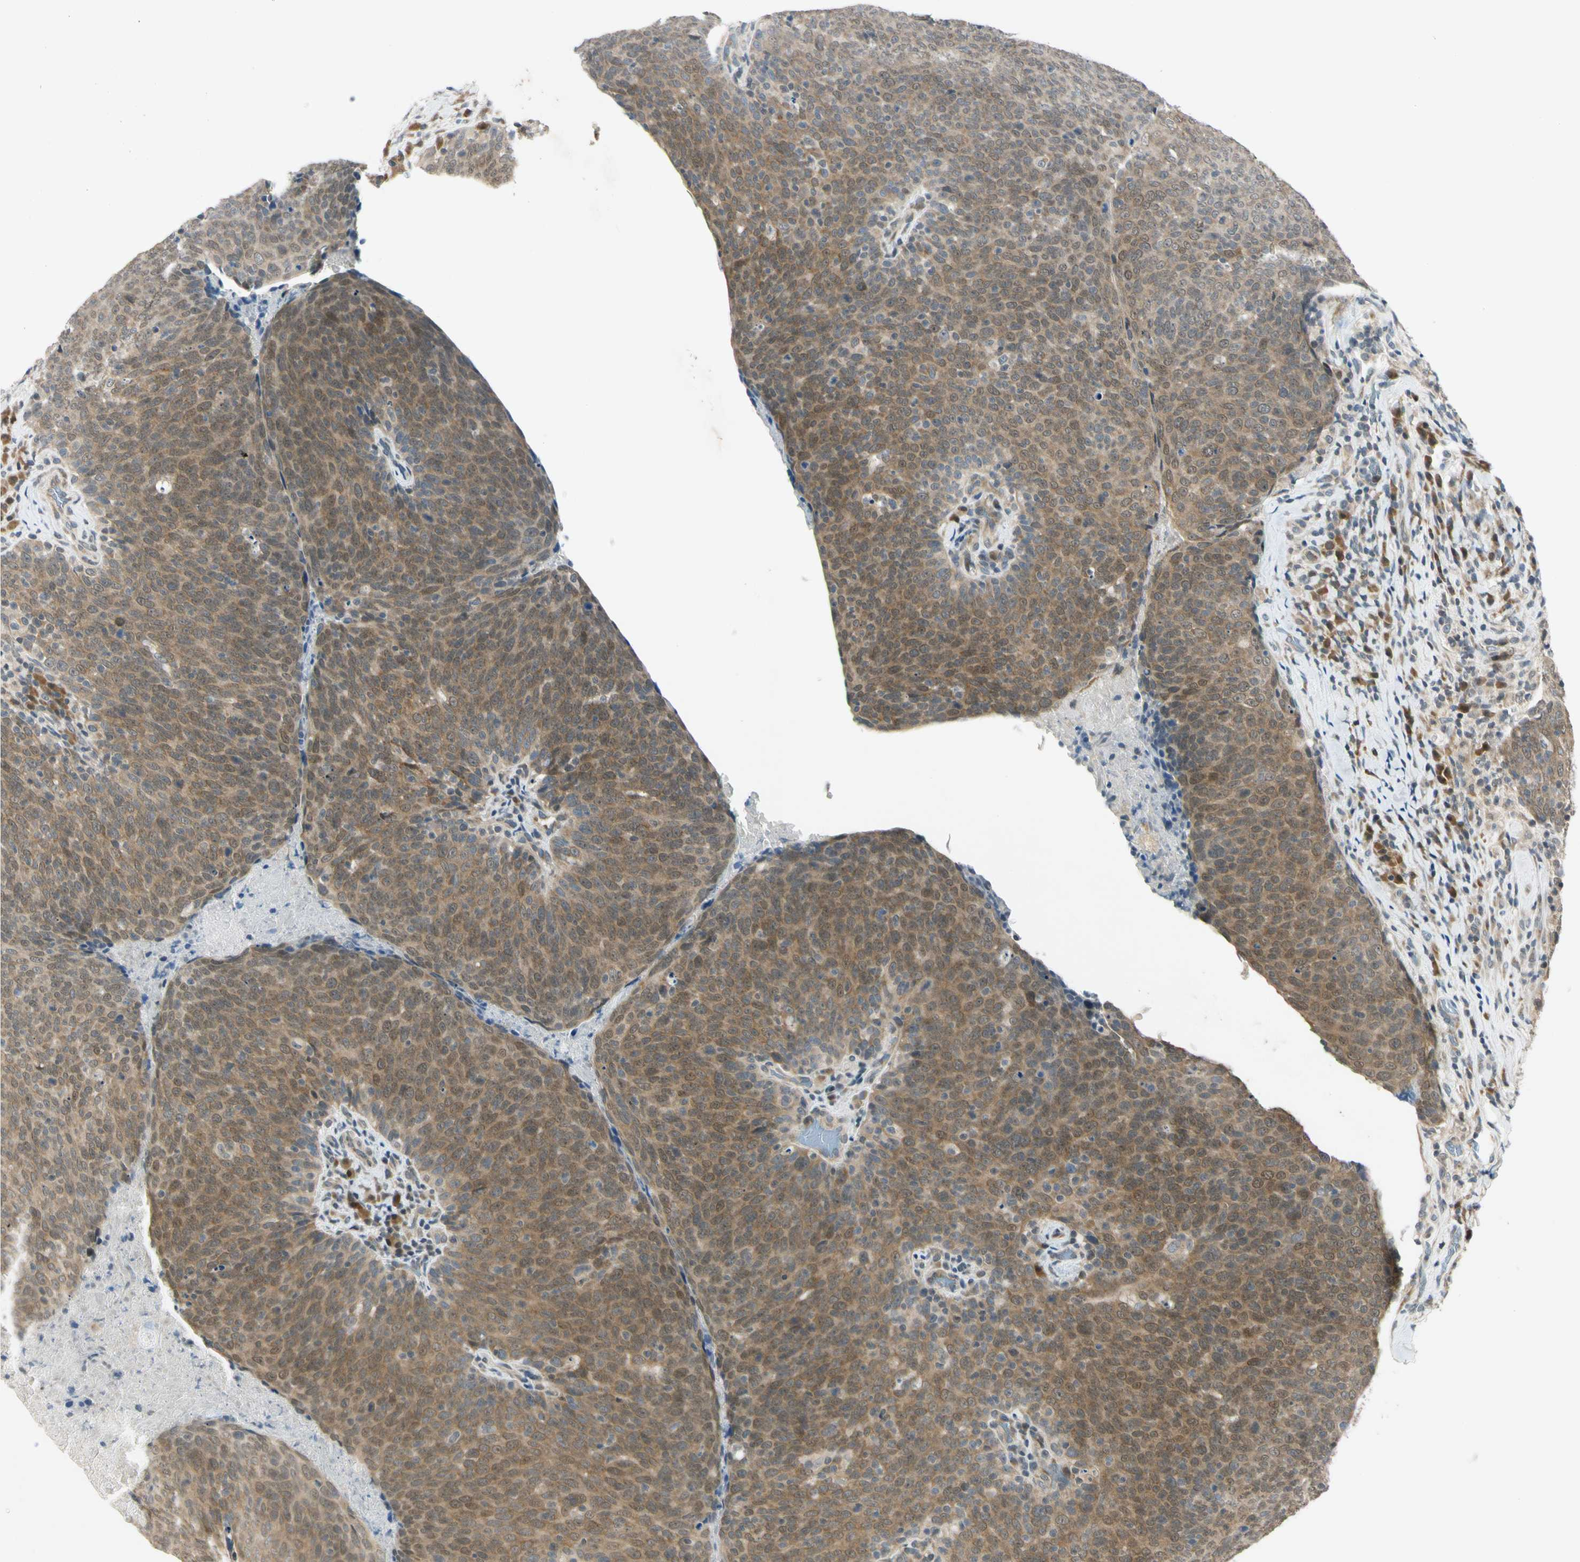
{"staining": {"intensity": "strong", "quantity": ">75%", "location": "cytoplasmic/membranous"}, "tissue": "head and neck cancer", "cell_type": "Tumor cells", "image_type": "cancer", "snomed": [{"axis": "morphology", "description": "Squamous cell carcinoma, NOS"}, {"axis": "morphology", "description": "Squamous cell carcinoma, metastatic, NOS"}, {"axis": "topography", "description": "Lymph node"}, {"axis": "topography", "description": "Head-Neck"}], "caption": "Immunohistochemistry (IHC) (DAB) staining of head and neck cancer (squamous cell carcinoma) shows strong cytoplasmic/membranous protein staining in approximately >75% of tumor cells. The staining was performed using DAB (3,3'-diaminobenzidine), with brown indicating positive protein expression. Nuclei are stained blue with hematoxylin.", "gene": "RPS6KB2", "patient": {"sex": "male", "age": 62}}